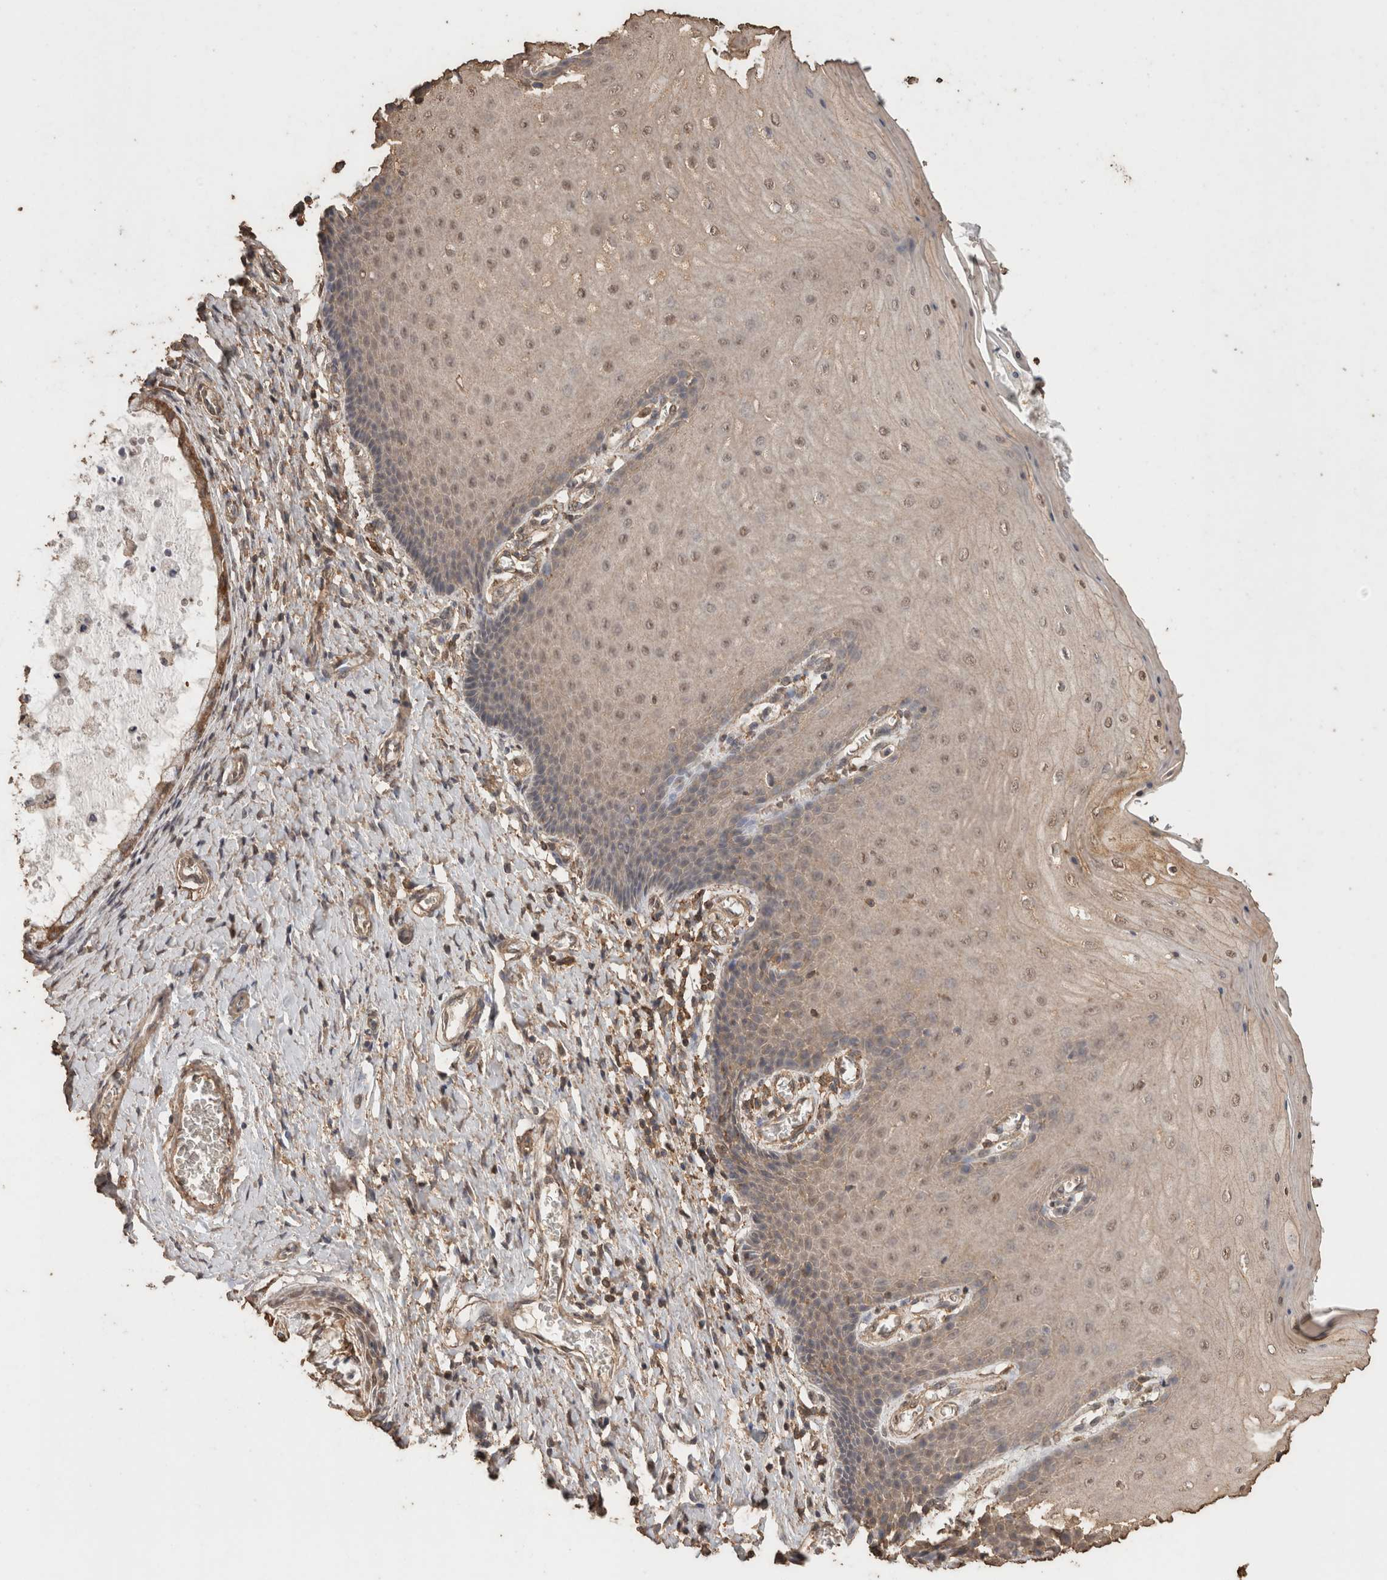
{"staining": {"intensity": "moderate", "quantity": "<25%", "location": "cytoplasmic/membranous"}, "tissue": "cervix", "cell_type": "Glandular cells", "image_type": "normal", "snomed": [{"axis": "morphology", "description": "Normal tissue, NOS"}, {"axis": "topography", "description": "Cervix"}], "caption": "Glandular cells exhibit low levels of moderate cytoplasmic/membranous expression in approximately <25% of cells in benign cervix.", "gene": "CX3CL1", "patient": {"sex": "female", "age": 55}}